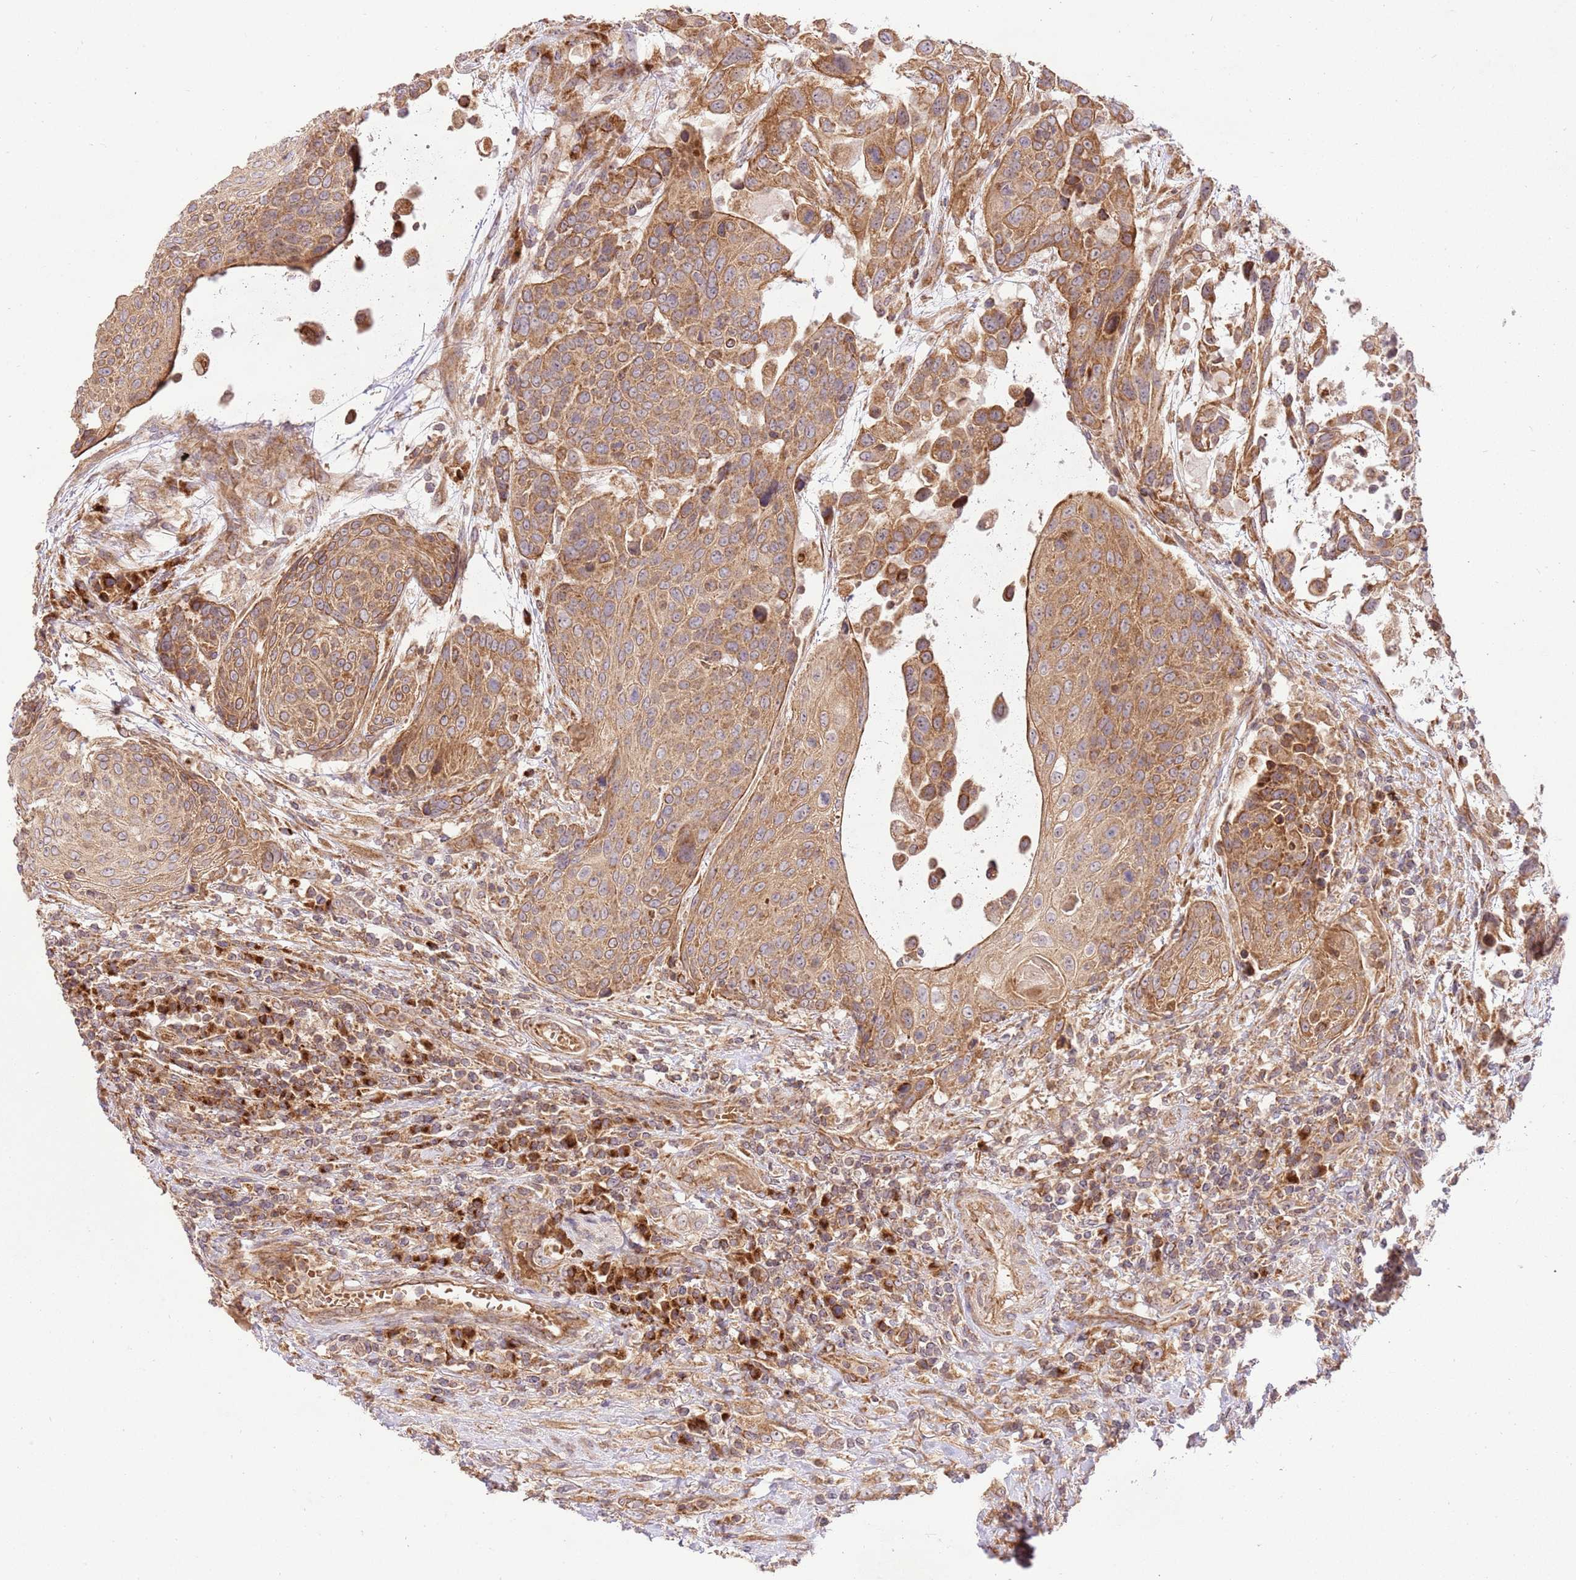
{"staining": {"intensity": "moderate", "quantity": ">75%", "location": "cytoplasmic/membranous"}, "tissue": "urothelial cancer", "cell_type": "Tumor cells", "image_type": "cancer", "snomed": [{"axis": "morphology", "description": "Urothelial carcinoma, High grade"}, {"axis": "topography", "description": "Urinary bladder"}], "caption": "Immunohistochemistry of human high-grade urothelial carcinoma exhibits medium levels of moderate cytoplasmic/membranous positivity in about >75% of tumor cells.", "gene": "SPATA2L", "patient": {"sex": "female", "age": 70}}